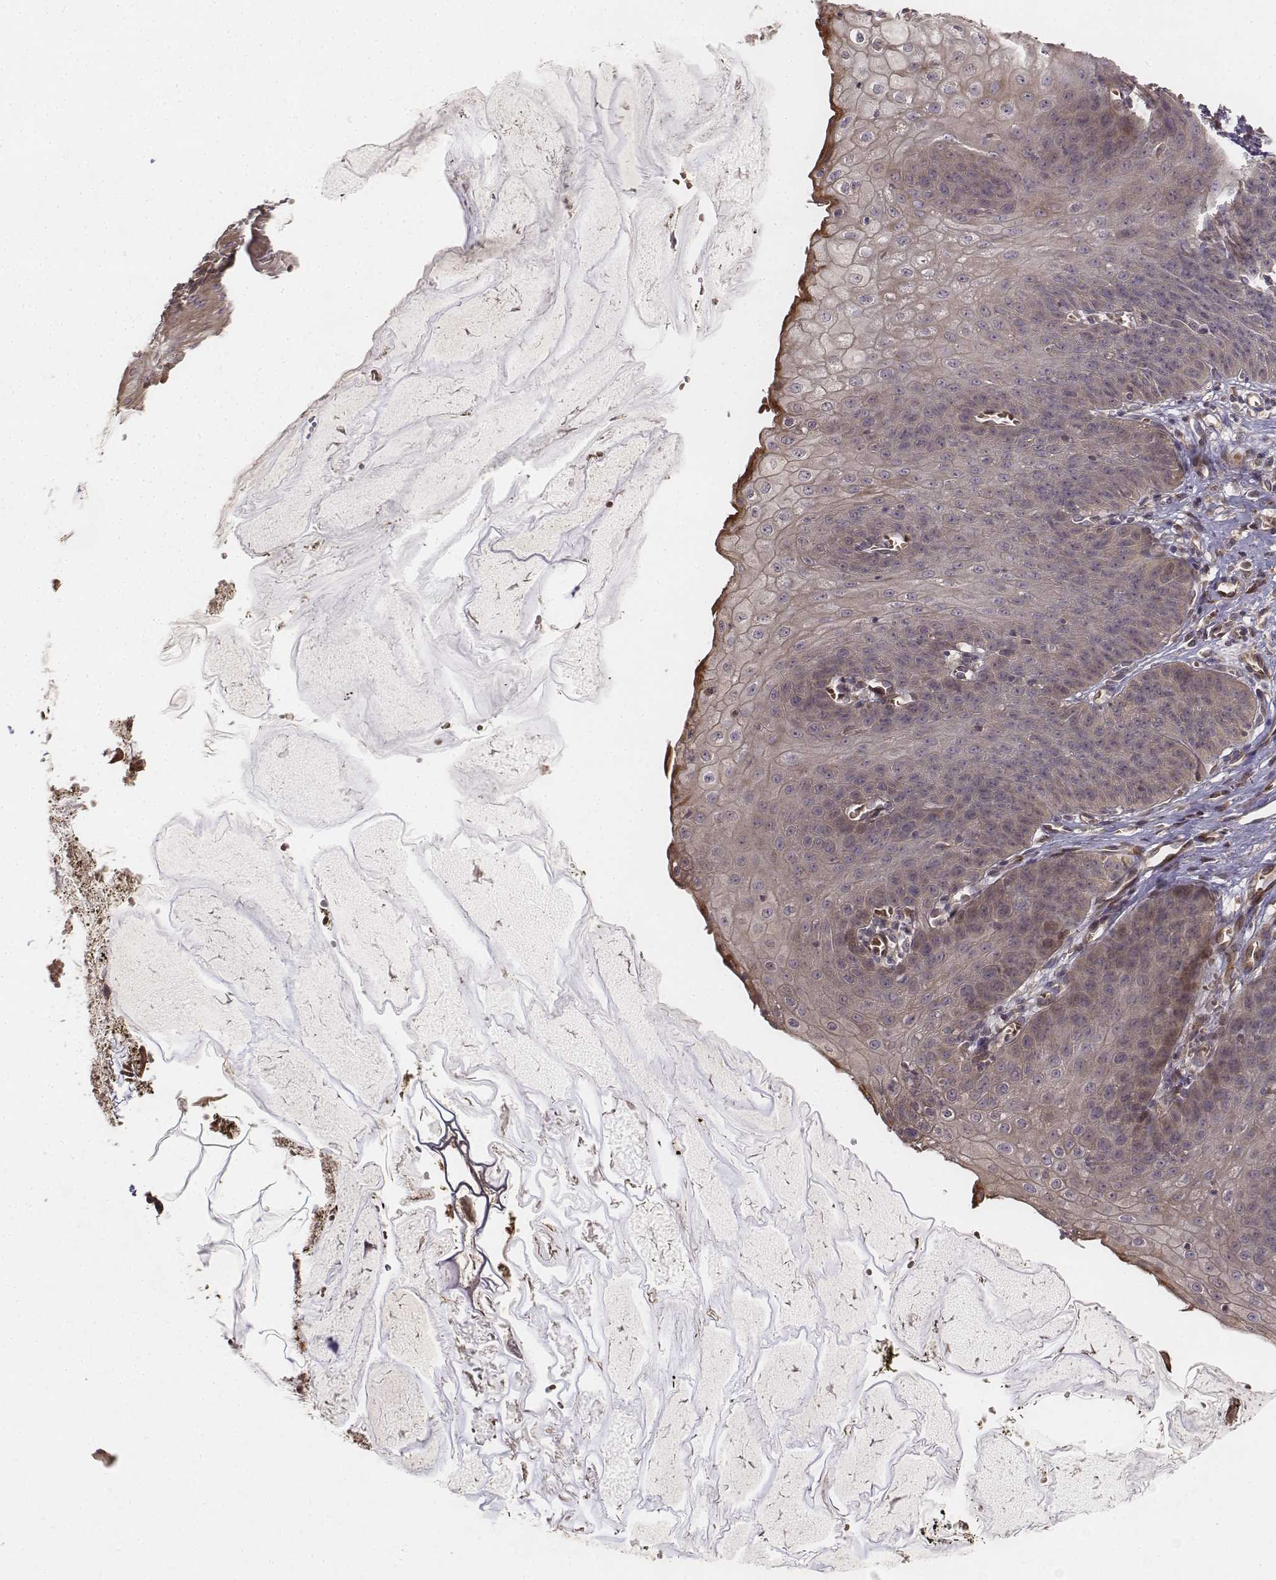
{"staining": {"intensity": "weak", "quantity": "25%-75%", "location": "cytoplasmic/membranous"}, "tissue": "esophagus", "cell_type": "Squamous epithelial cells", "image_type": "normal", "snomed": [{"axis": "morphology", "description": "Normal tissue, NOS"}, {"axis": "topography", "description": "Esophagus"}], "caption": "Protein expression by immunohistochemistry shows weak cytoplasmic/membranous positivity in approximately 25%-75% of squamous epithelial cells in normal esophagus.", "gene": "FBXO21", "patient": {"sex": "male", "age": 71}}